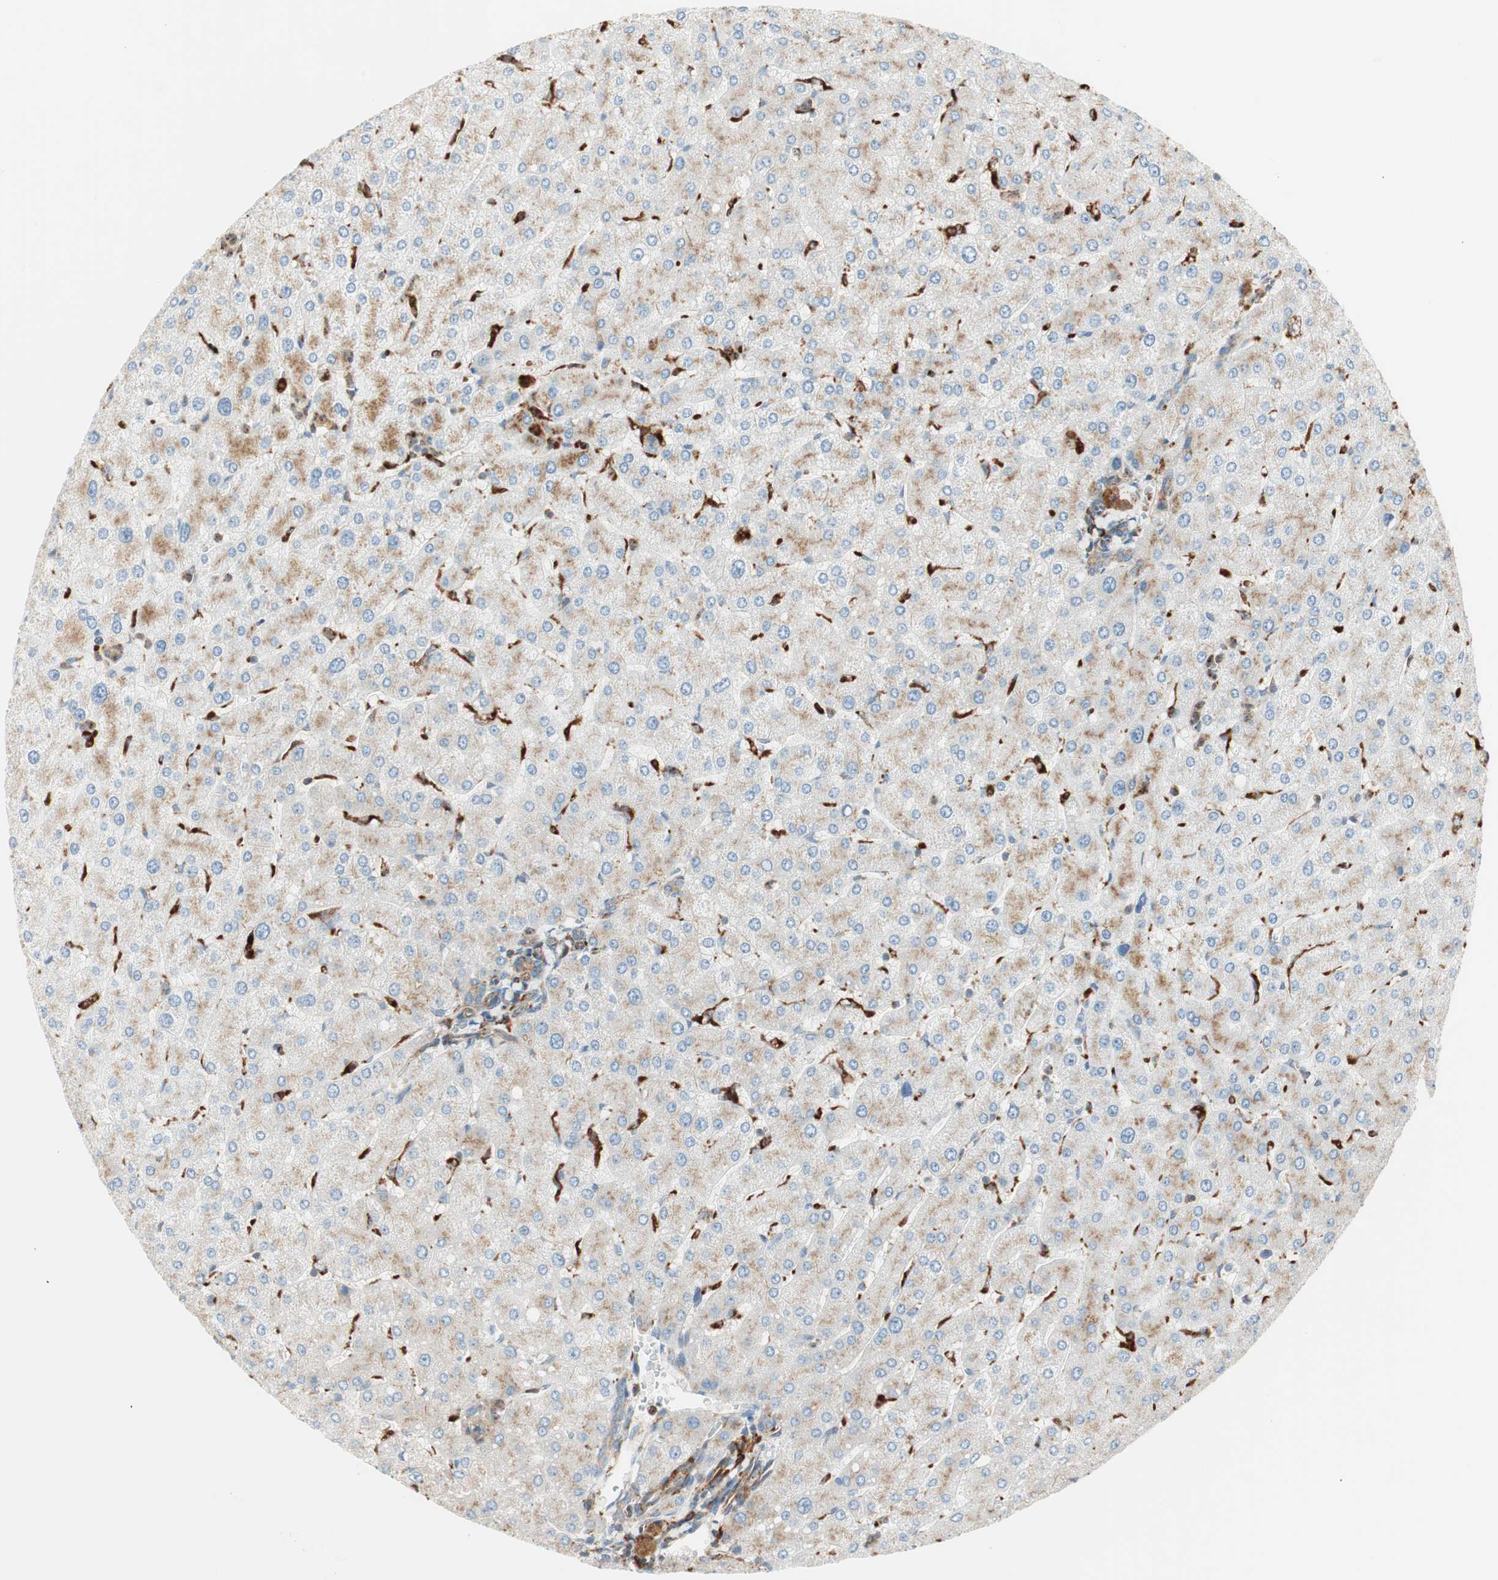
{"staining": {"intensity": "negative", "quantity": "none", "location": "none"}, "tissue": "liver", "cell_type": "Cholangiocytes", "image_type": "normal", "snomed": [{"axis": "morphology", "description": "Normal tissue, NOS"}, {"axis": "topography", "description": "Liver"}], "caption": "An immunohistochemistry micrograph of benign liver is shown. There is no staining in cholangiocytes of liver.", "gene": "ATP6V1G1", "patient": {"sex": "male", "age": 55}}